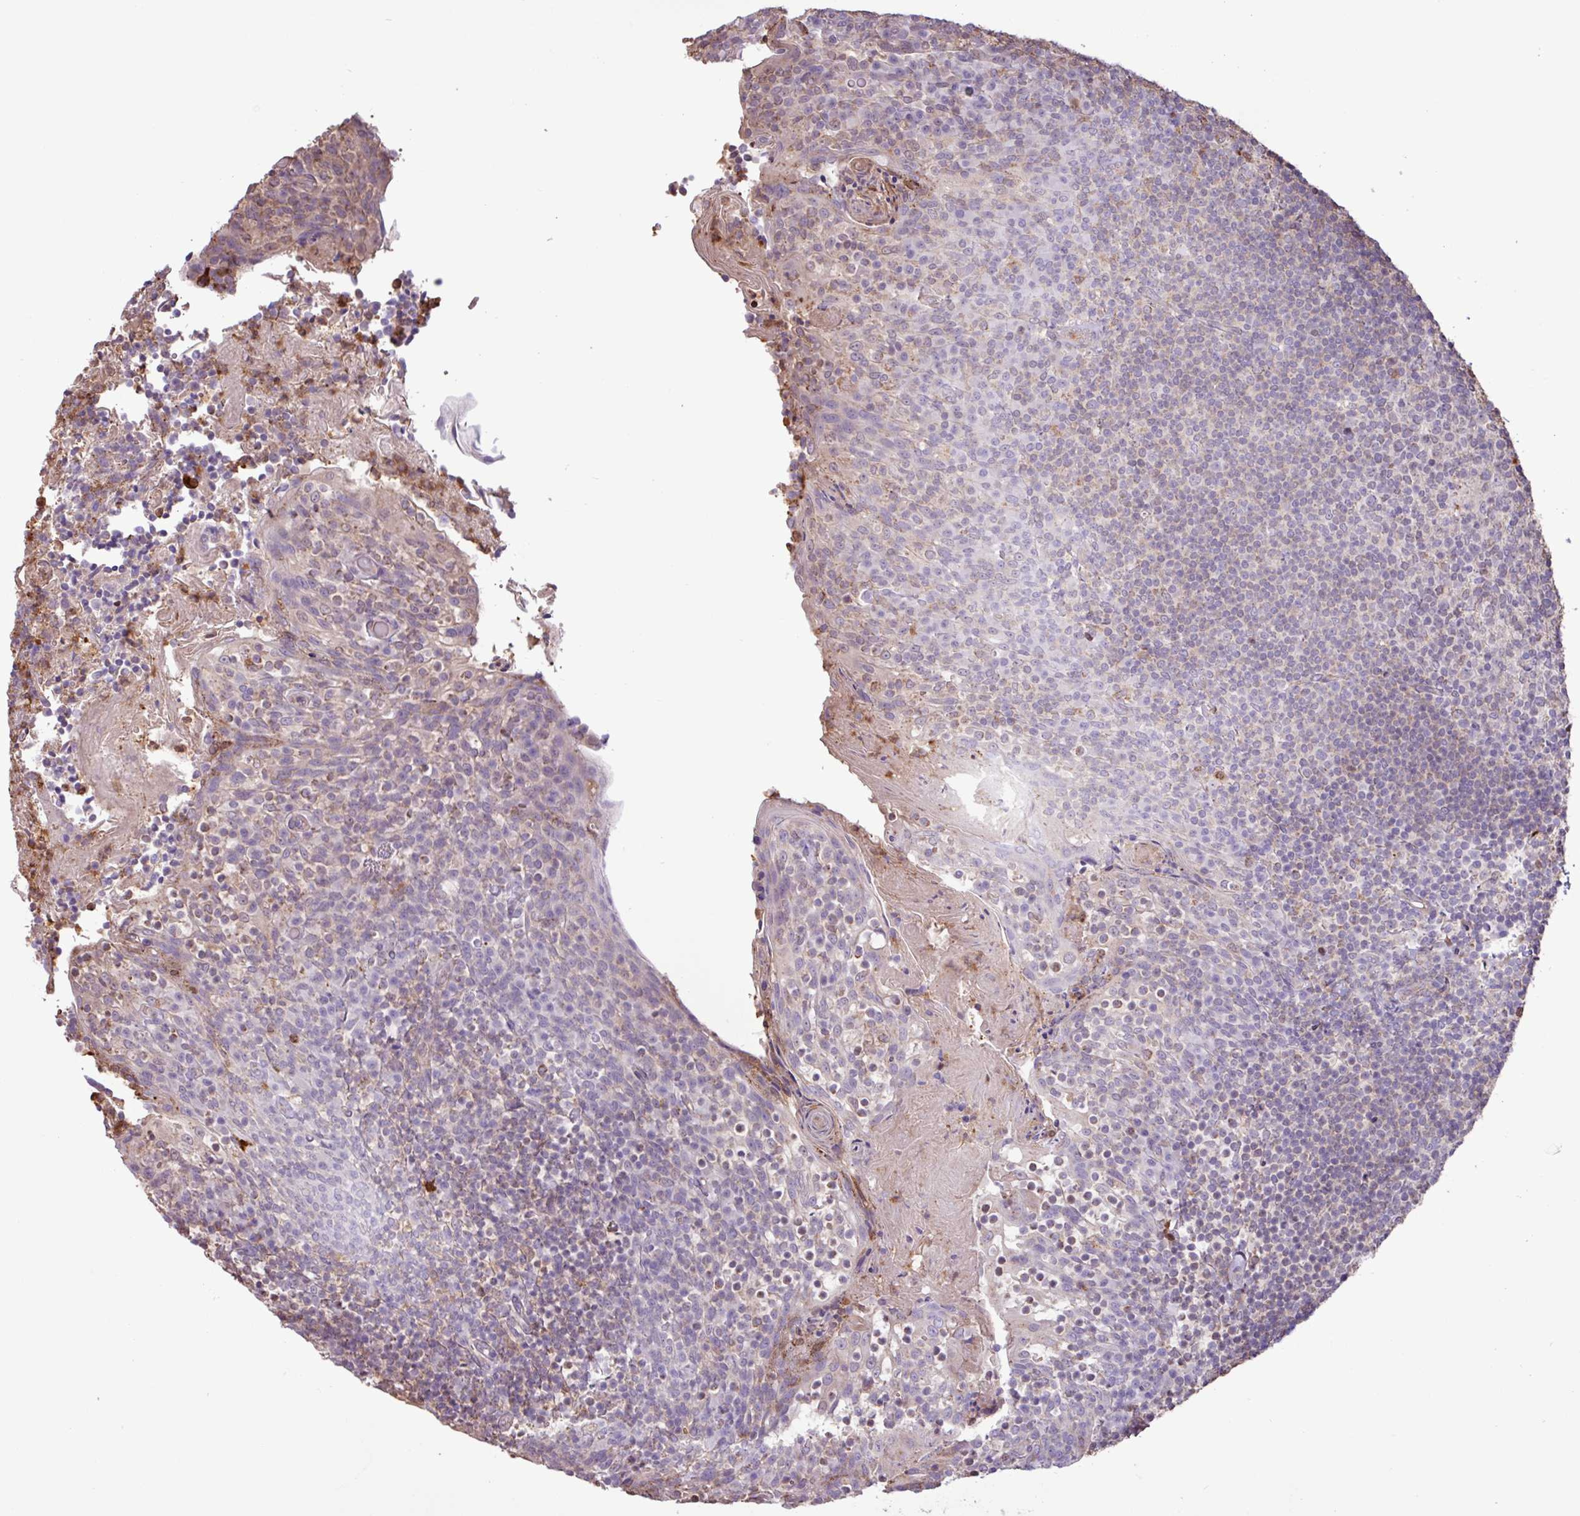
{"staining": {"intensity": "weak", "quantity": "25%-75%", "location": "cytoplasmic/membranous"}, "tissue": "tonsil", "cell_type": "Germinal center cells", "image_type": "normal", "snomed": [{"axis": "morphology", "description": "Normal tissue, NOS"}, {"axis": "topography", "description": "Tonsil"}], "caption": "Immunohistochemistry (IHC) image of normal human tonsil stained for a protein (brown), which reveals low levels of weak cytoplasmic/membranous positivity in about 25%-75% of germinal center cells.", "gene": "CHST11", "patient": {"sex": "female", "age": 10}}